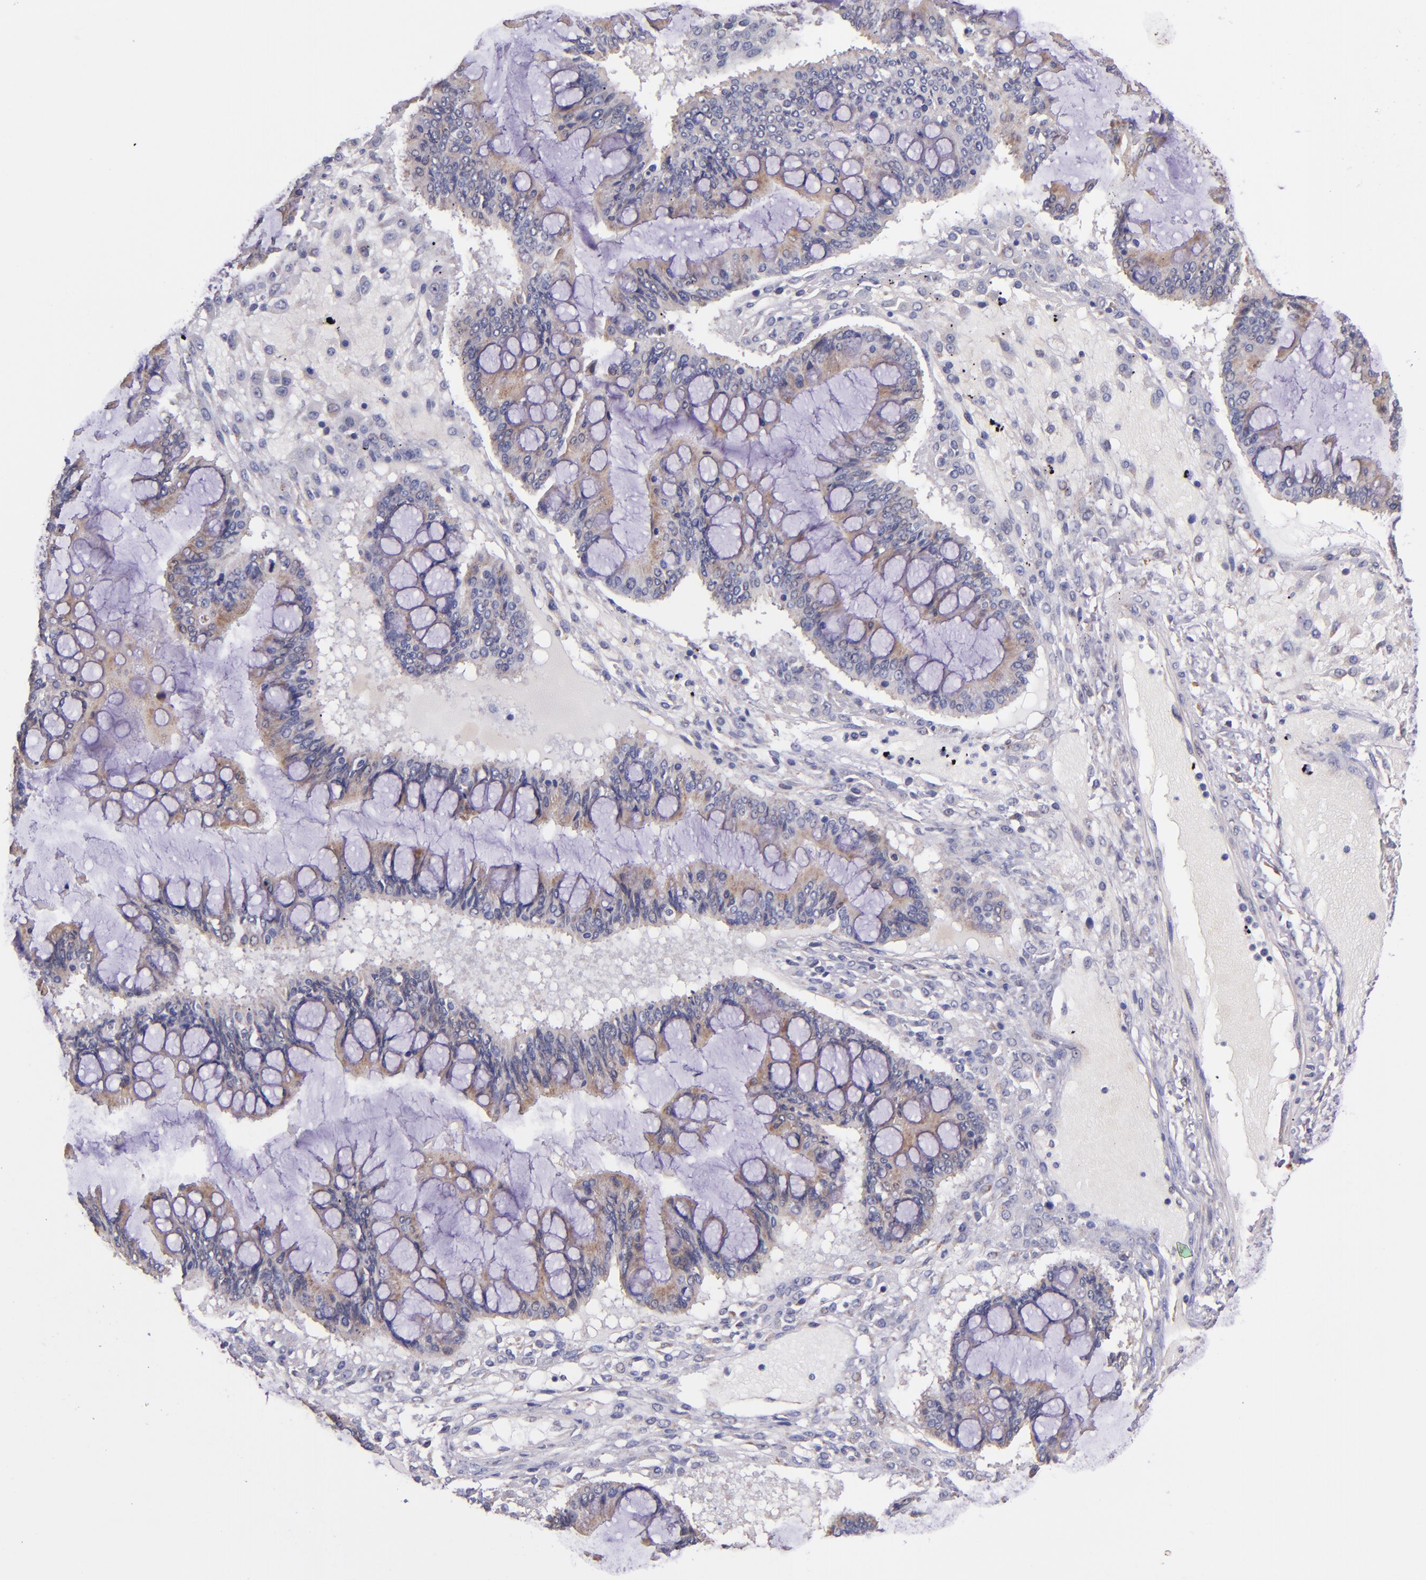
{"staining": {"intensity": "weak", "quantity": "25%-75%", "location": "cytoplasmic/membranous"}, "tissue": "ovarian cancer", "cell_type": "Tumor cells", "image_type": "cancer", "snomed": [{"axis": "morphology", "description": "Cystadenocarcinoma, mucinous, NOS"}, {"axis": "topography", "description": "Ovary"}], "caption": "A brown stain shows weak cytoplasmic/membranous staining of a protein in human ovarian mucinous cystadenocarcinoma tumor cells.", "gene": "SHC1", "patient": {"sex": "female", "age": 73}}